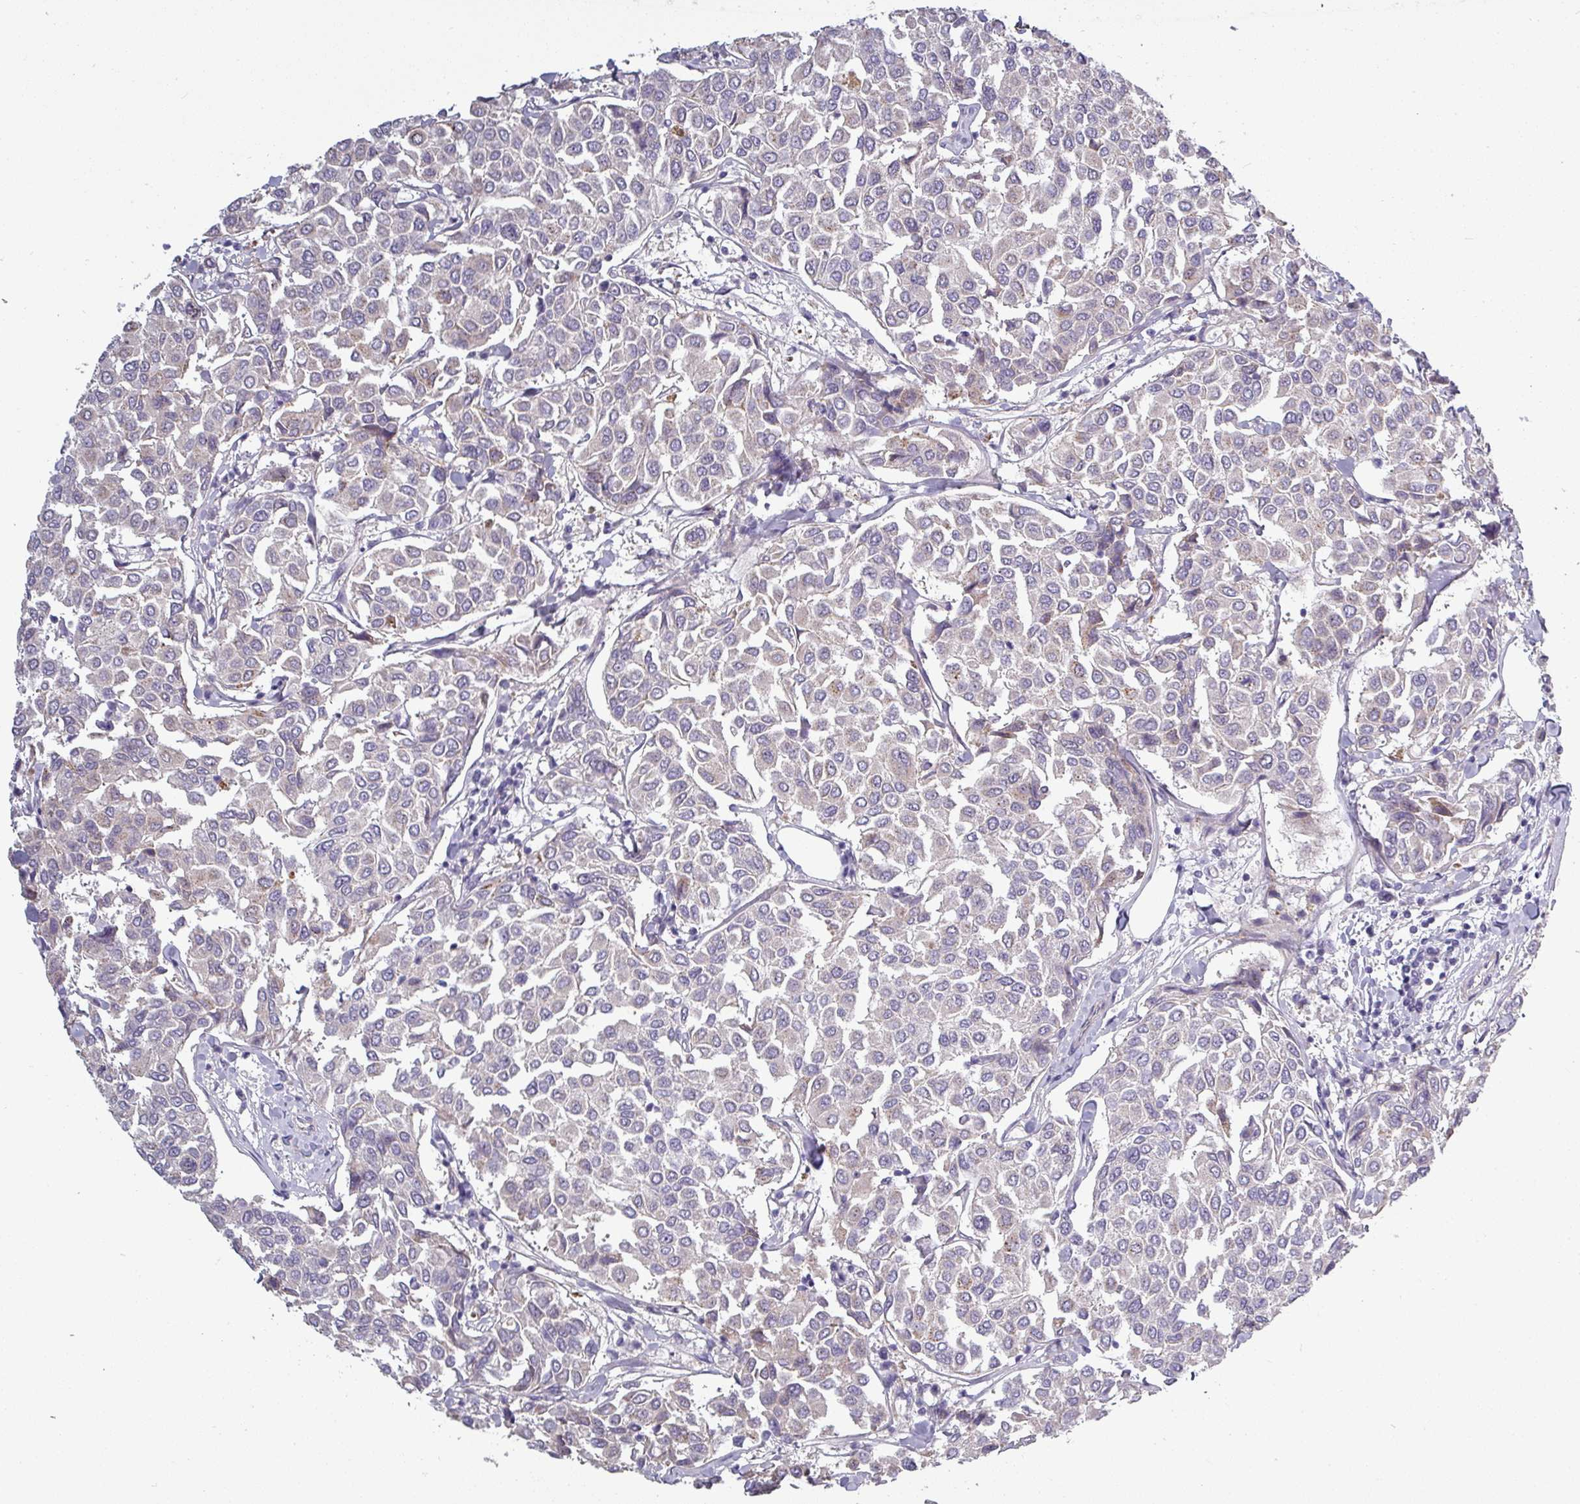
{"staining": {"intensity": "negative", "quantity": "none", "location": "none"}, "tissue": "breast cancer", "cell_type": "Tumor cells", "image_type": "cancer", "snomed": [{"axis": "morphology", "description": "Duct carcinoma"}, {"axis": "topography", "description": "Breast"}], "caption": "High power microscopy micrograph of an IHC photomicrograph of intraductal carcinoma (breast), revealing no significant expression in tumor cells.", "gene": "C2orf16", "patient": {"sex": "female", "age": 55}}